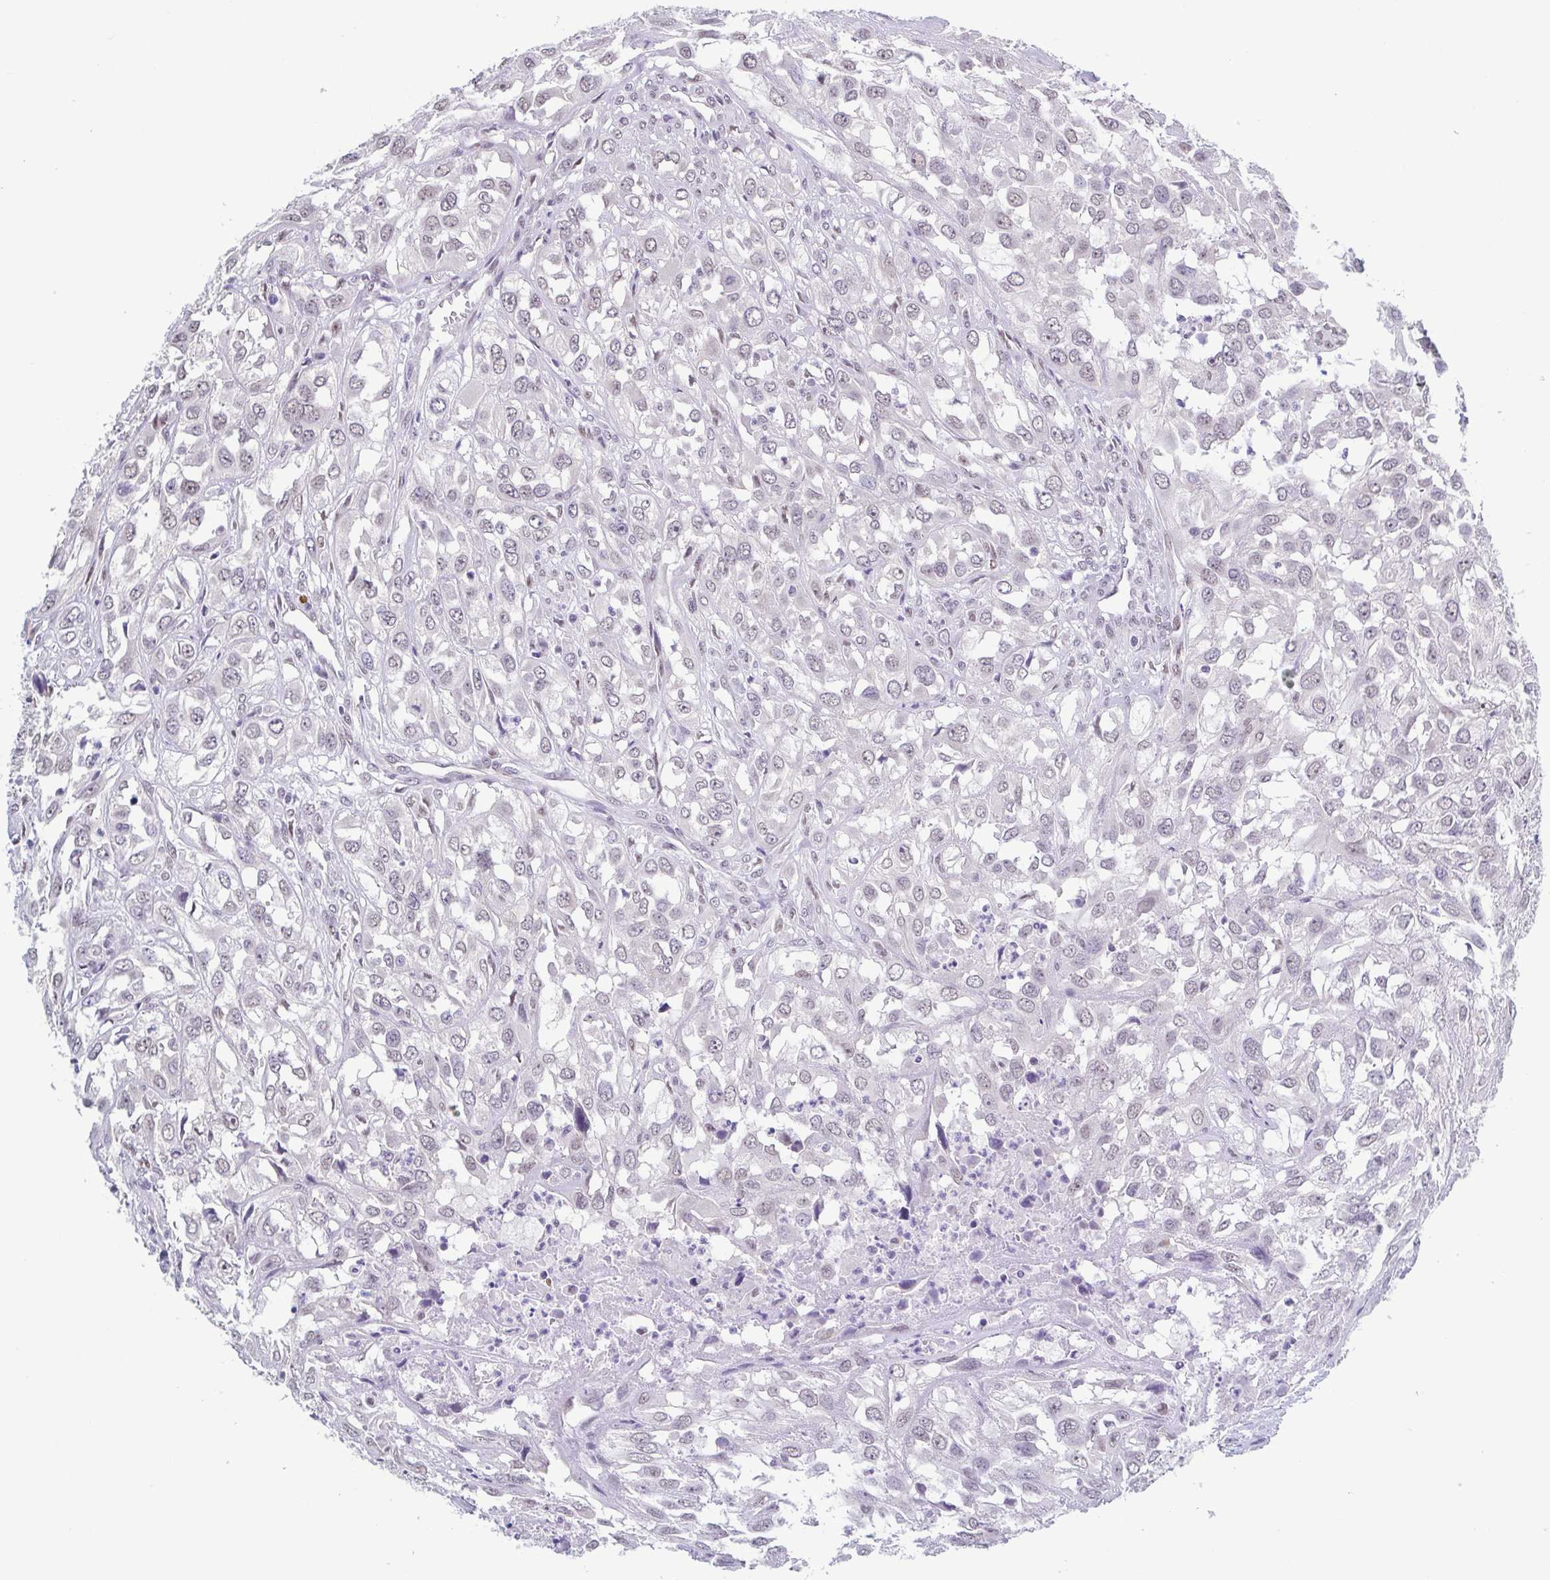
{"staining": {"intensity": "negative", "quantity": "none", "location": "none"}, "tissue": "urothelial cancer", "cell_type": "Tumor cells", "image_type": "cancer", "snomed": [{"axis": "morphology", "description": "Urothelial carcinoma, High grade"}, {"axis": "topography", "description": "Urinary bladder"}], "caption": "High magnification brightfield microscopy of urothelial carcinoma (high-grade) stained with DAB (3,3'-diaminobenzidine) (brown) and counterstained with hematoxylin (blue): tumor cells show no significant positivity. Nuclei are stained in blue.", "gene": "TMEM92", "patient": {"sex": "male", "age": 67}}